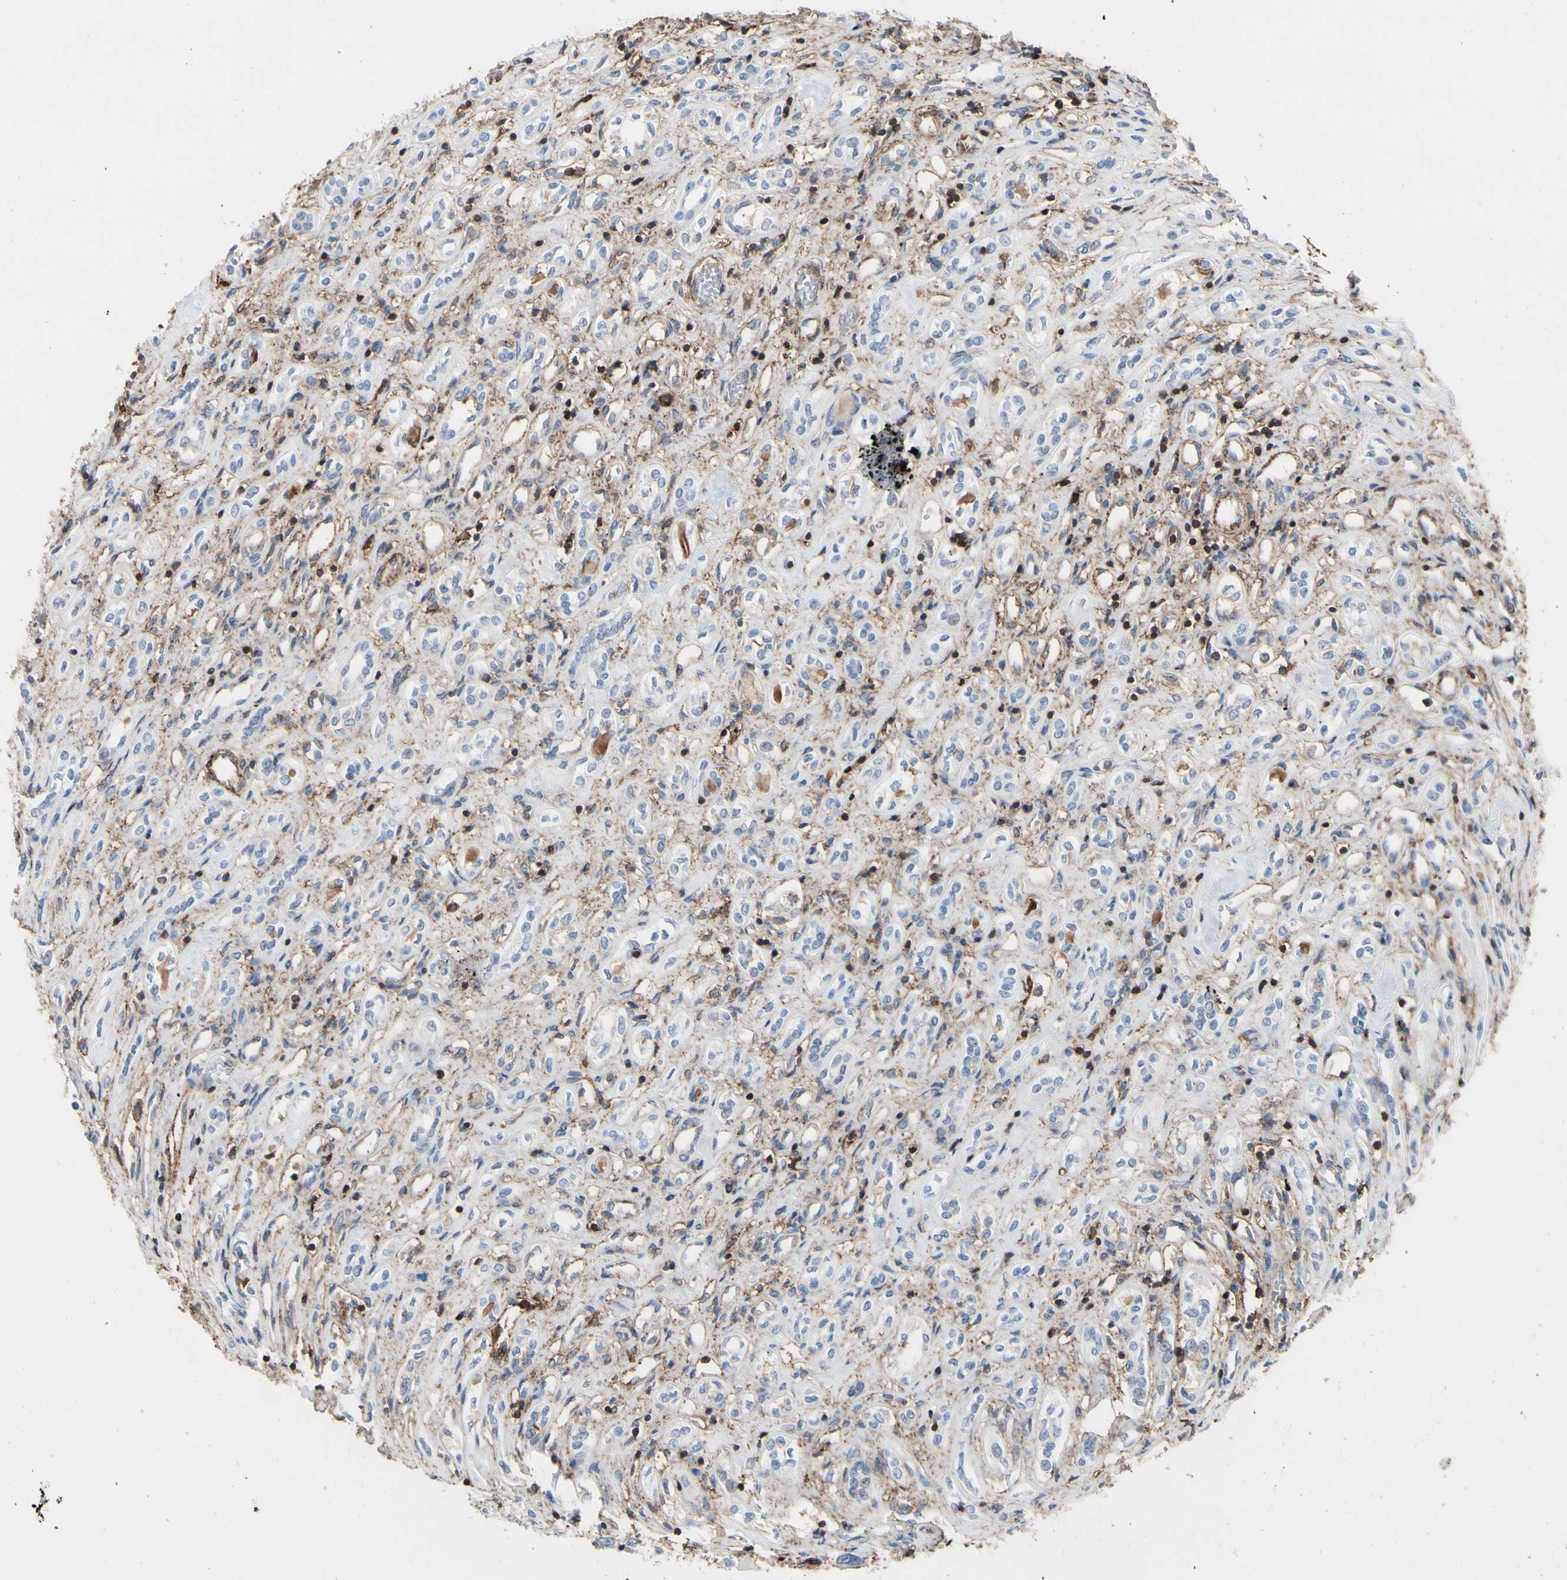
{"staining": {"intensity": "strong", "quantity": "25%-75%", "location": "cytoplasmic/membranous"}, "tissue": "renal cancer", "cell_type": "Tumor cells", "image_type": "cancer", "snomed": [{"axis": "morphology", "description": "Adenocarcinoma, NOS"}, {"axis": "topography", "description": "Kidney"}], "caption": "Protein staining of renal adenocarcinoma tissue reveals strong cytoplasmic/membranous positivity in approximately 25%-75% of tumor cells. (IHC, brightfield microscopy, high magnification).", "gene": "ANXA6", "patient": {"sex": "female", "age": 70}}